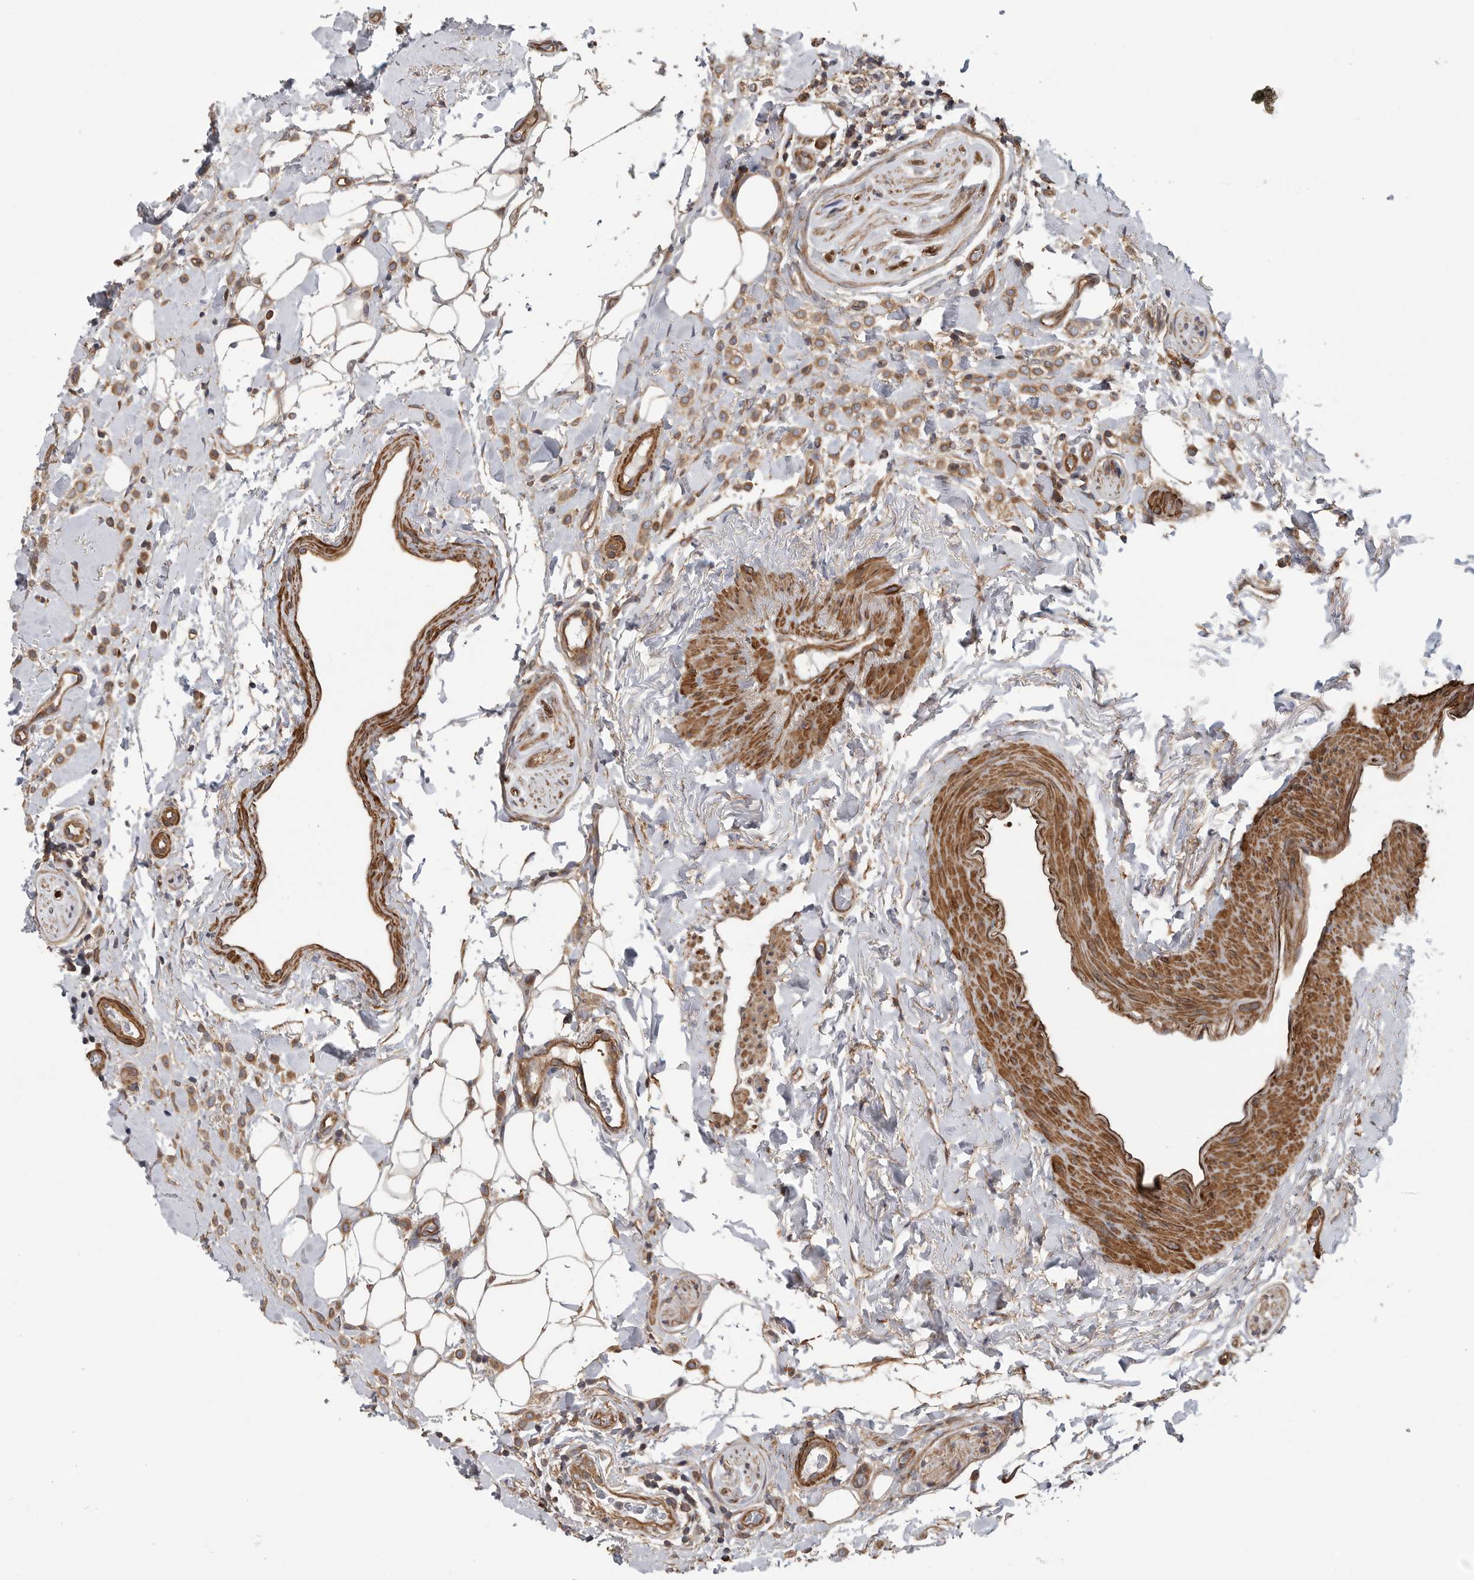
{"staining": {"intensity": "moderate", "quantity": ">75%", "location": "cytoplasmic/membranous"}, "tissue": "breast cancer", "cell_type": "Tumor cells", "image_type": "cancer", "snomed": [{"axis": "morphology", "description": "Normal tissue, NOS"}, {"axis": "morphology", "description": "Lobular carcinoma"}, {"axis": "topography", "description": "Breast"}], "caption": "Moderate cytoplasmic/membranous expression for a protein is seen in approximately >75% of tumor cells of lobular carcinoma (breast) using IHC.", "gene": "OXR1", "patient": {"sex": "female", "age": 50}}